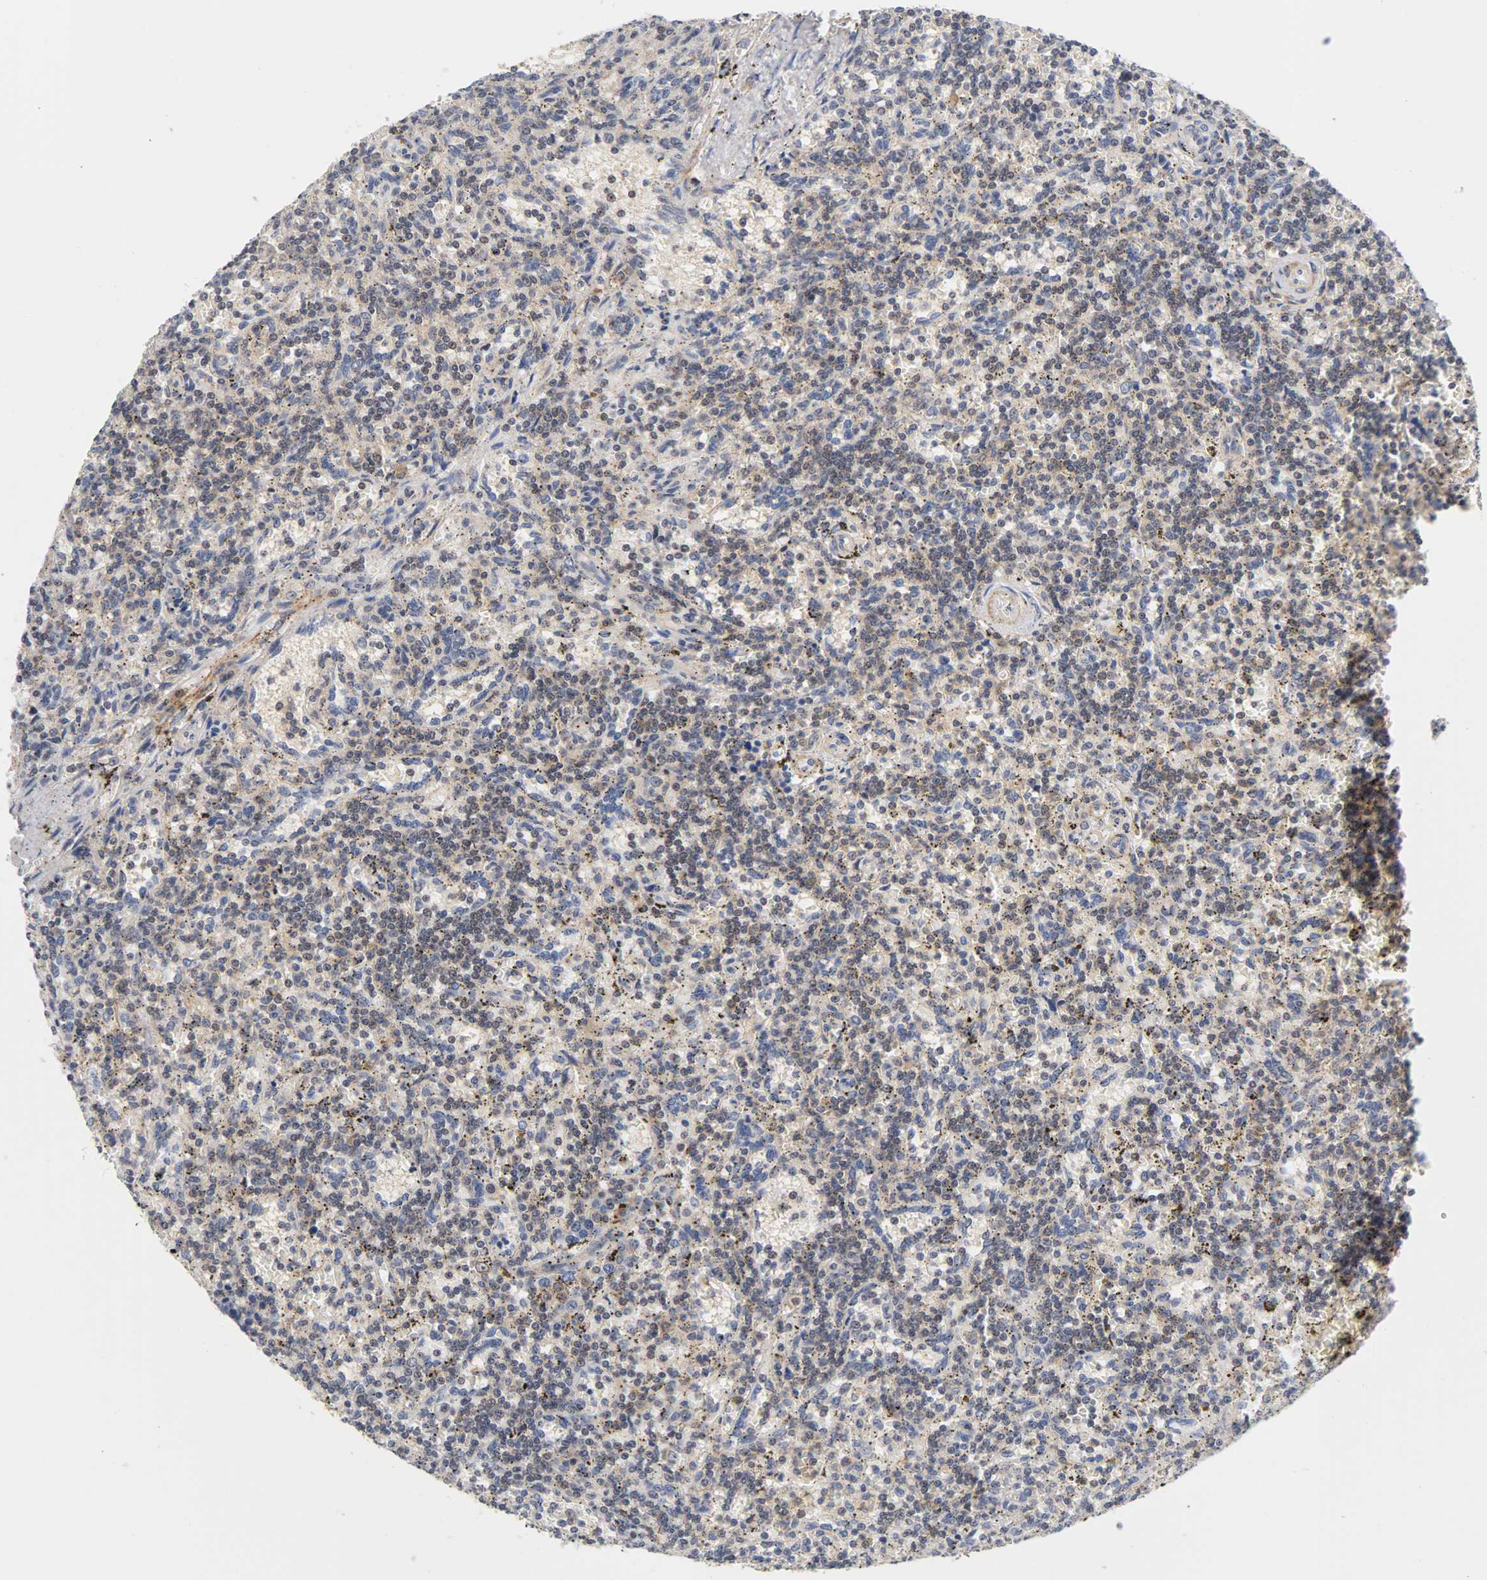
{"staining": {"intensity": "weak", "quantity": "25%-75%", "location": "cytoplasmic/membranous,nuclear"}, "tissue": "lymphoma", "cell_type": "Tumor cells", "image_type": "cancer", "snomed": [{"axis": "morphology", "description": "Malignant lymphoma, non-Hodgkin's type, Low grade"}, {"axis": "topography", "description": "Spleen"}], "caption": "Protein expression analysis of human lymphoma reveals weak cytoplasmic/membranous and nuclear positivity in approximately 25%-75% of tumor cells. (Stains: DAB (3,3'-diaminobenzidine) in brown, nuclei in blue, Microscopy: brightfield microscopy at high magnification).", "gene": "UBE2M", "patient": {"sex": "male", "age": 73}}